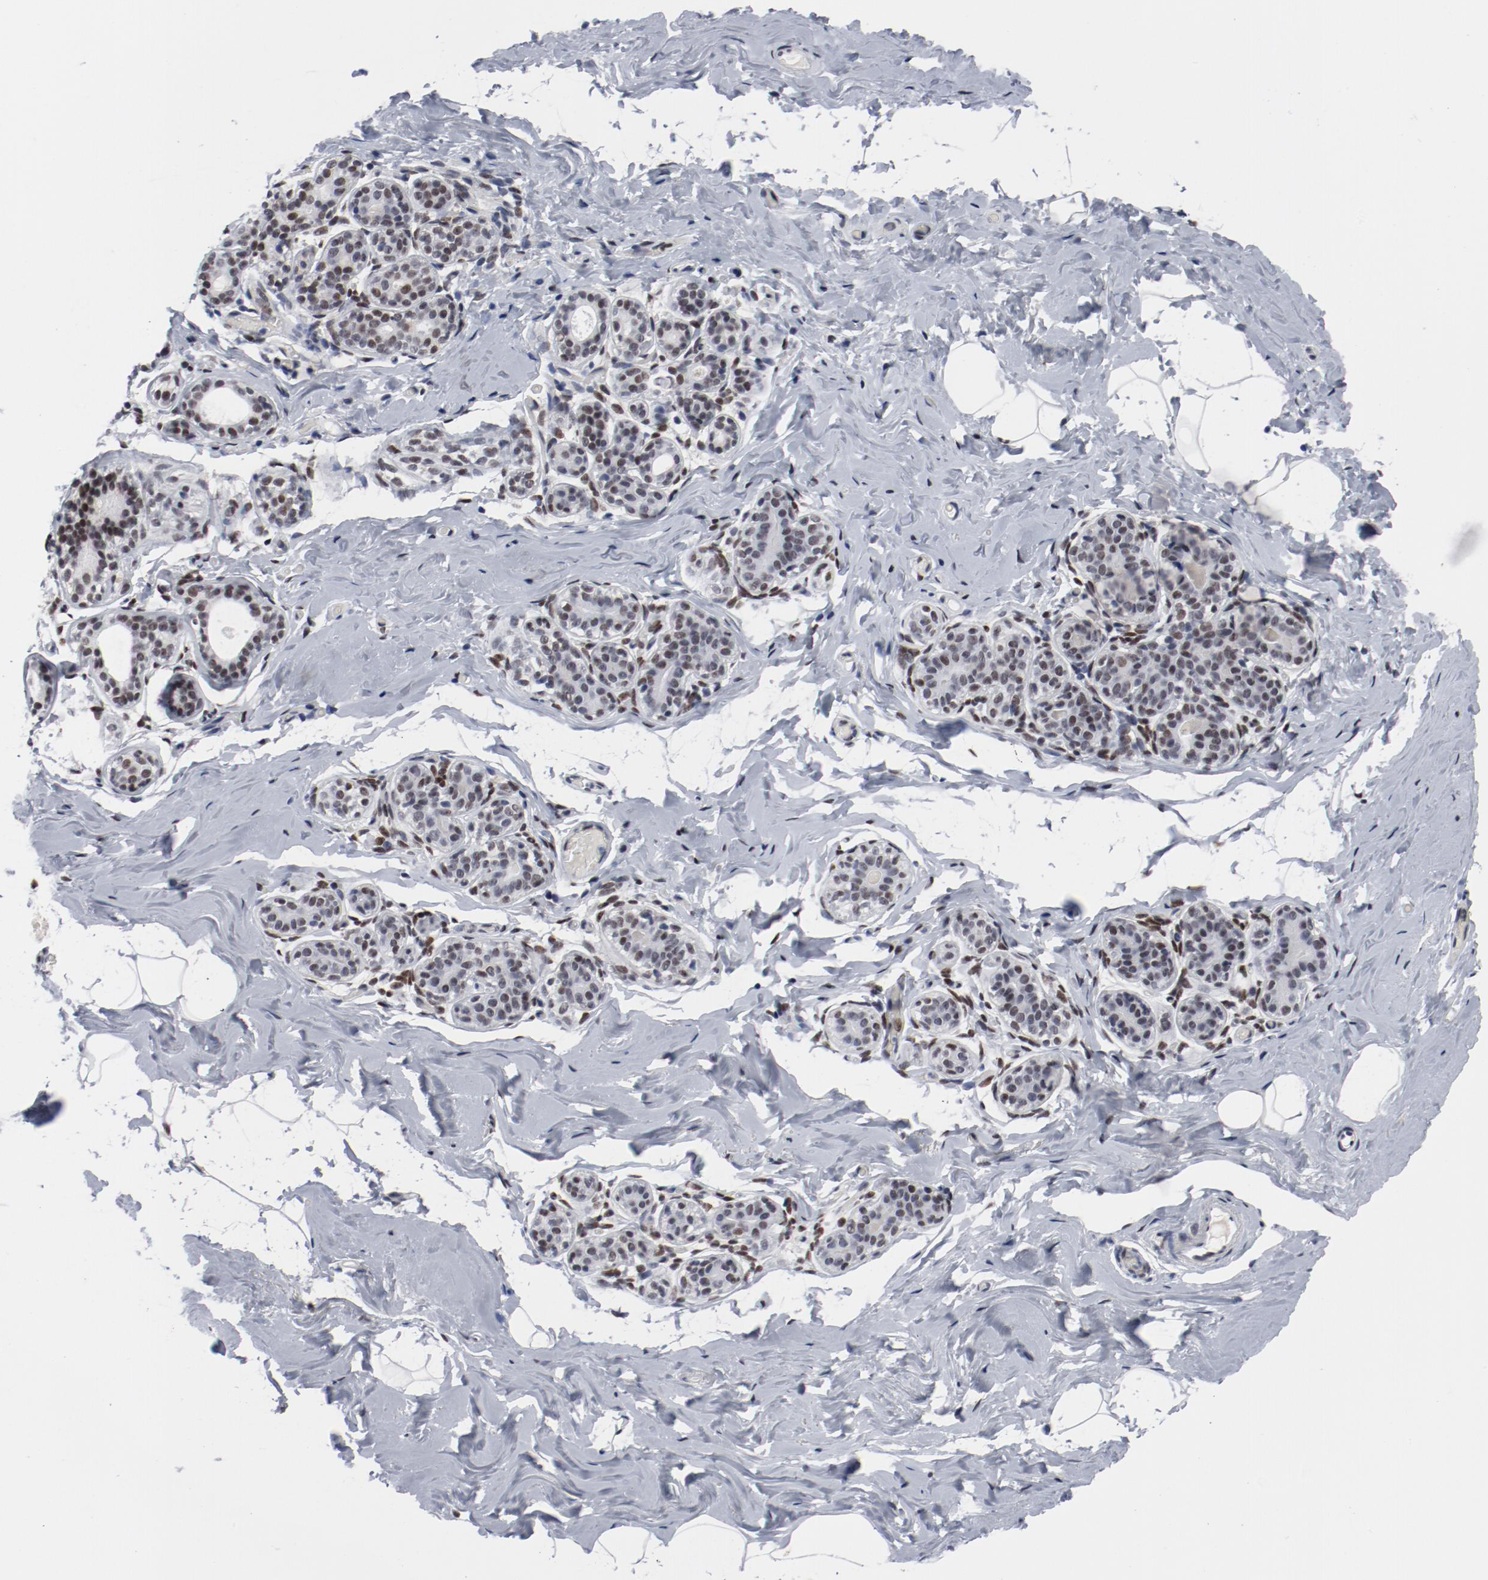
{"staining": {"intensity": "moderate", "quantity": "25%-75%", "location": "nuclear"}, "tissue": "breast", "cell_type": "Adipocytes", "image_type": "normal", "snomed": [{"axis": "morphology", "description": "Normal tissue, NOS"}, {"axis": "topography", "description": "Breast"}, {"axis": "topography", "description": "Soft tissue"}], "caption": "Unremarkable breast displays moderate nuclear staining in approximately 25%-75% of adipocytes, visualized by immunohistochemistry. The staining was performed using DAB, with brown indicating positive protein expression. Nuclei are stained blue with hematoxylin.", "gene": "ARNT", "patient": {"sex": "female", "age": 75}}